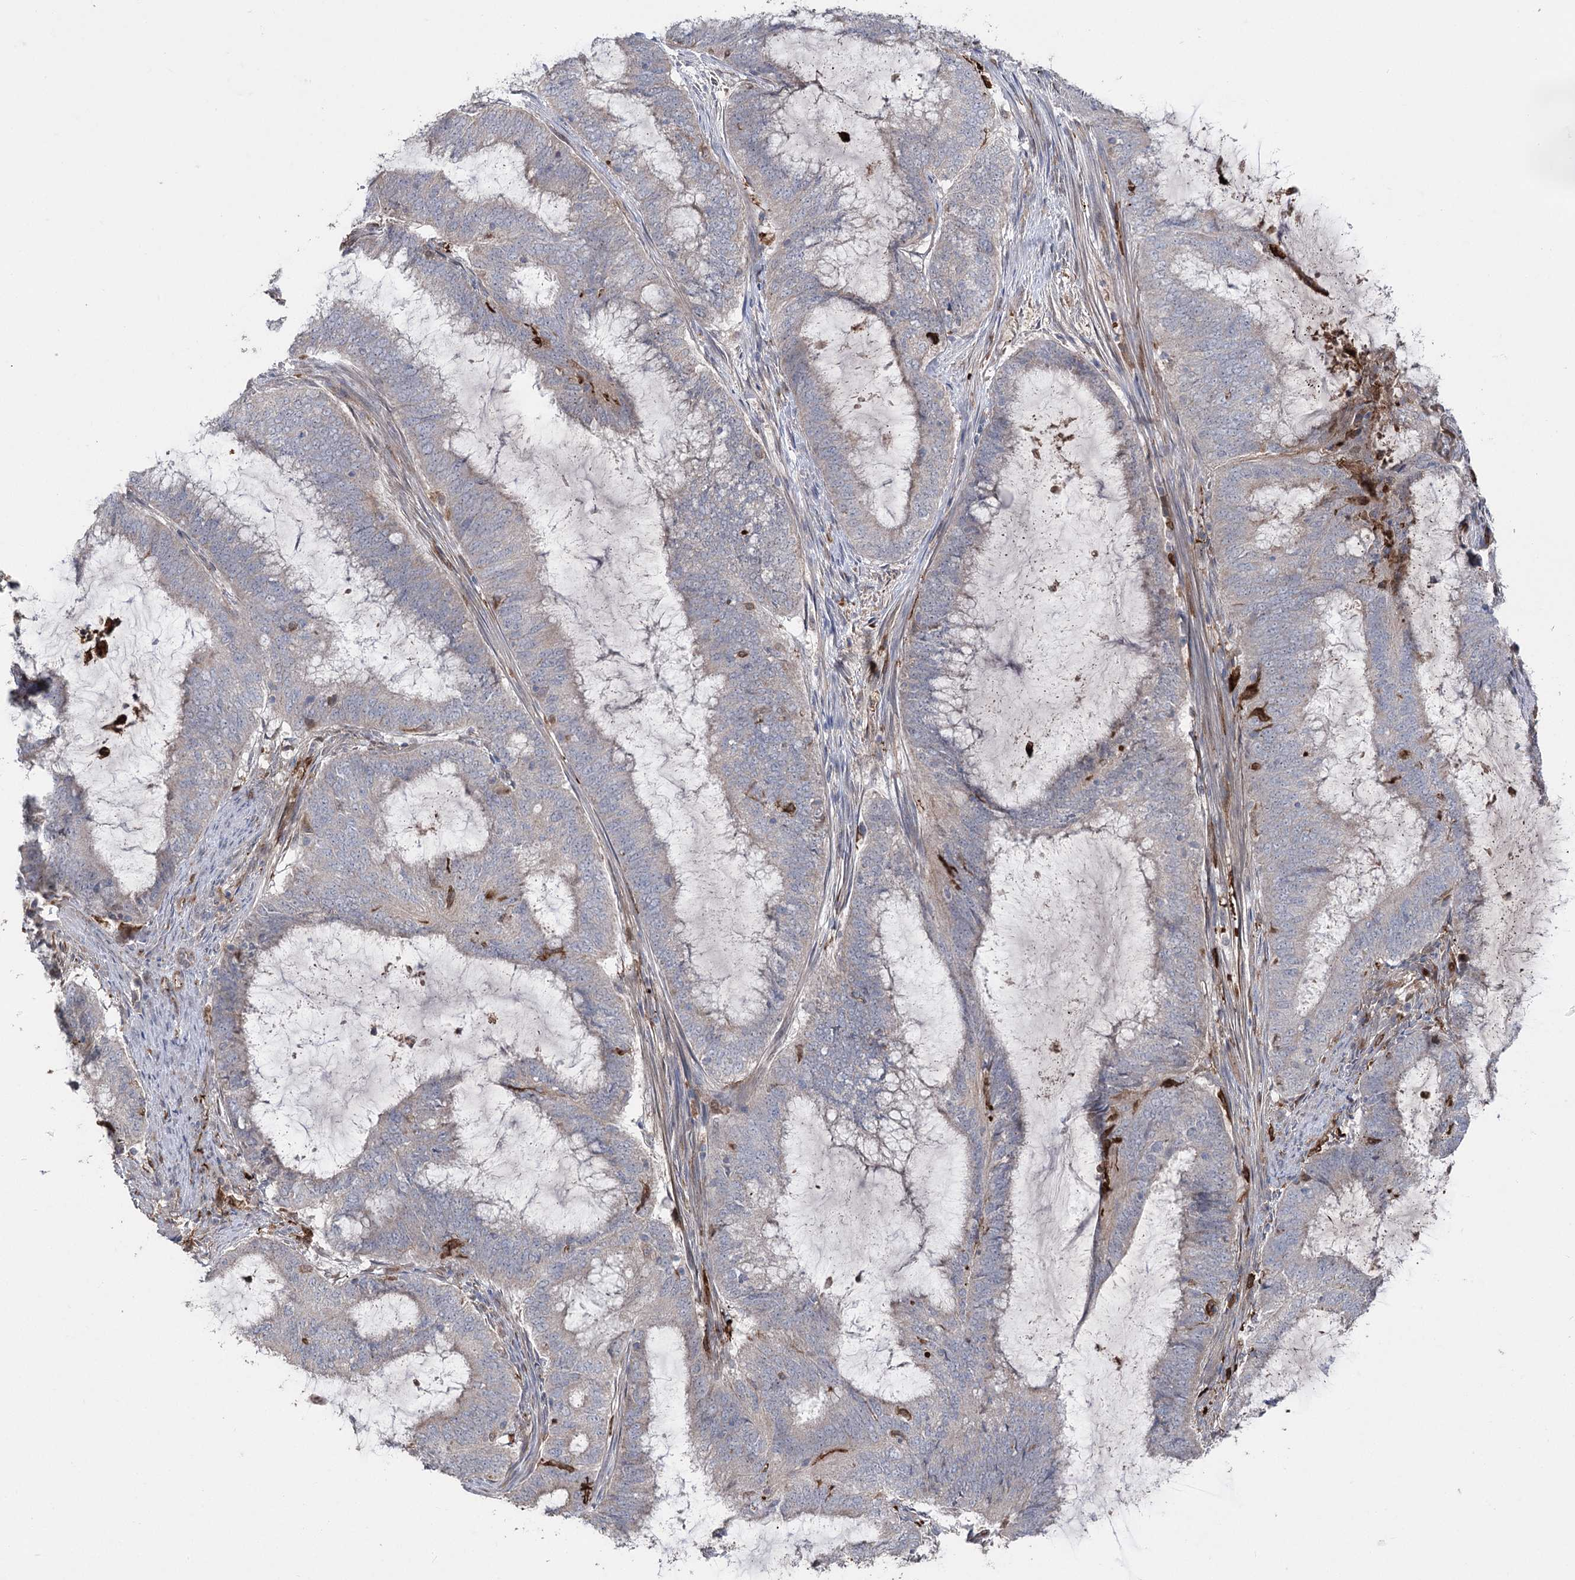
{"staining": {"intensity": "negative", "quantity": "none", "location": "none"}, "tissue": "endometrial cancer", "cell_type": "Tumor cells", "image_type": "cancer", "snomed": [{"axis": "morphology", "description": "Adenocarcinoma, NOS"}, {"axis": "topography", "description": "Endometrium"}], "caption": "This is an IHC histopathology image of endometrial cancer (adenocarcinoma). There is no expression in tumor cells.", "gene": "OTUD1", "patient": {"sex": "female", "age": 51}}